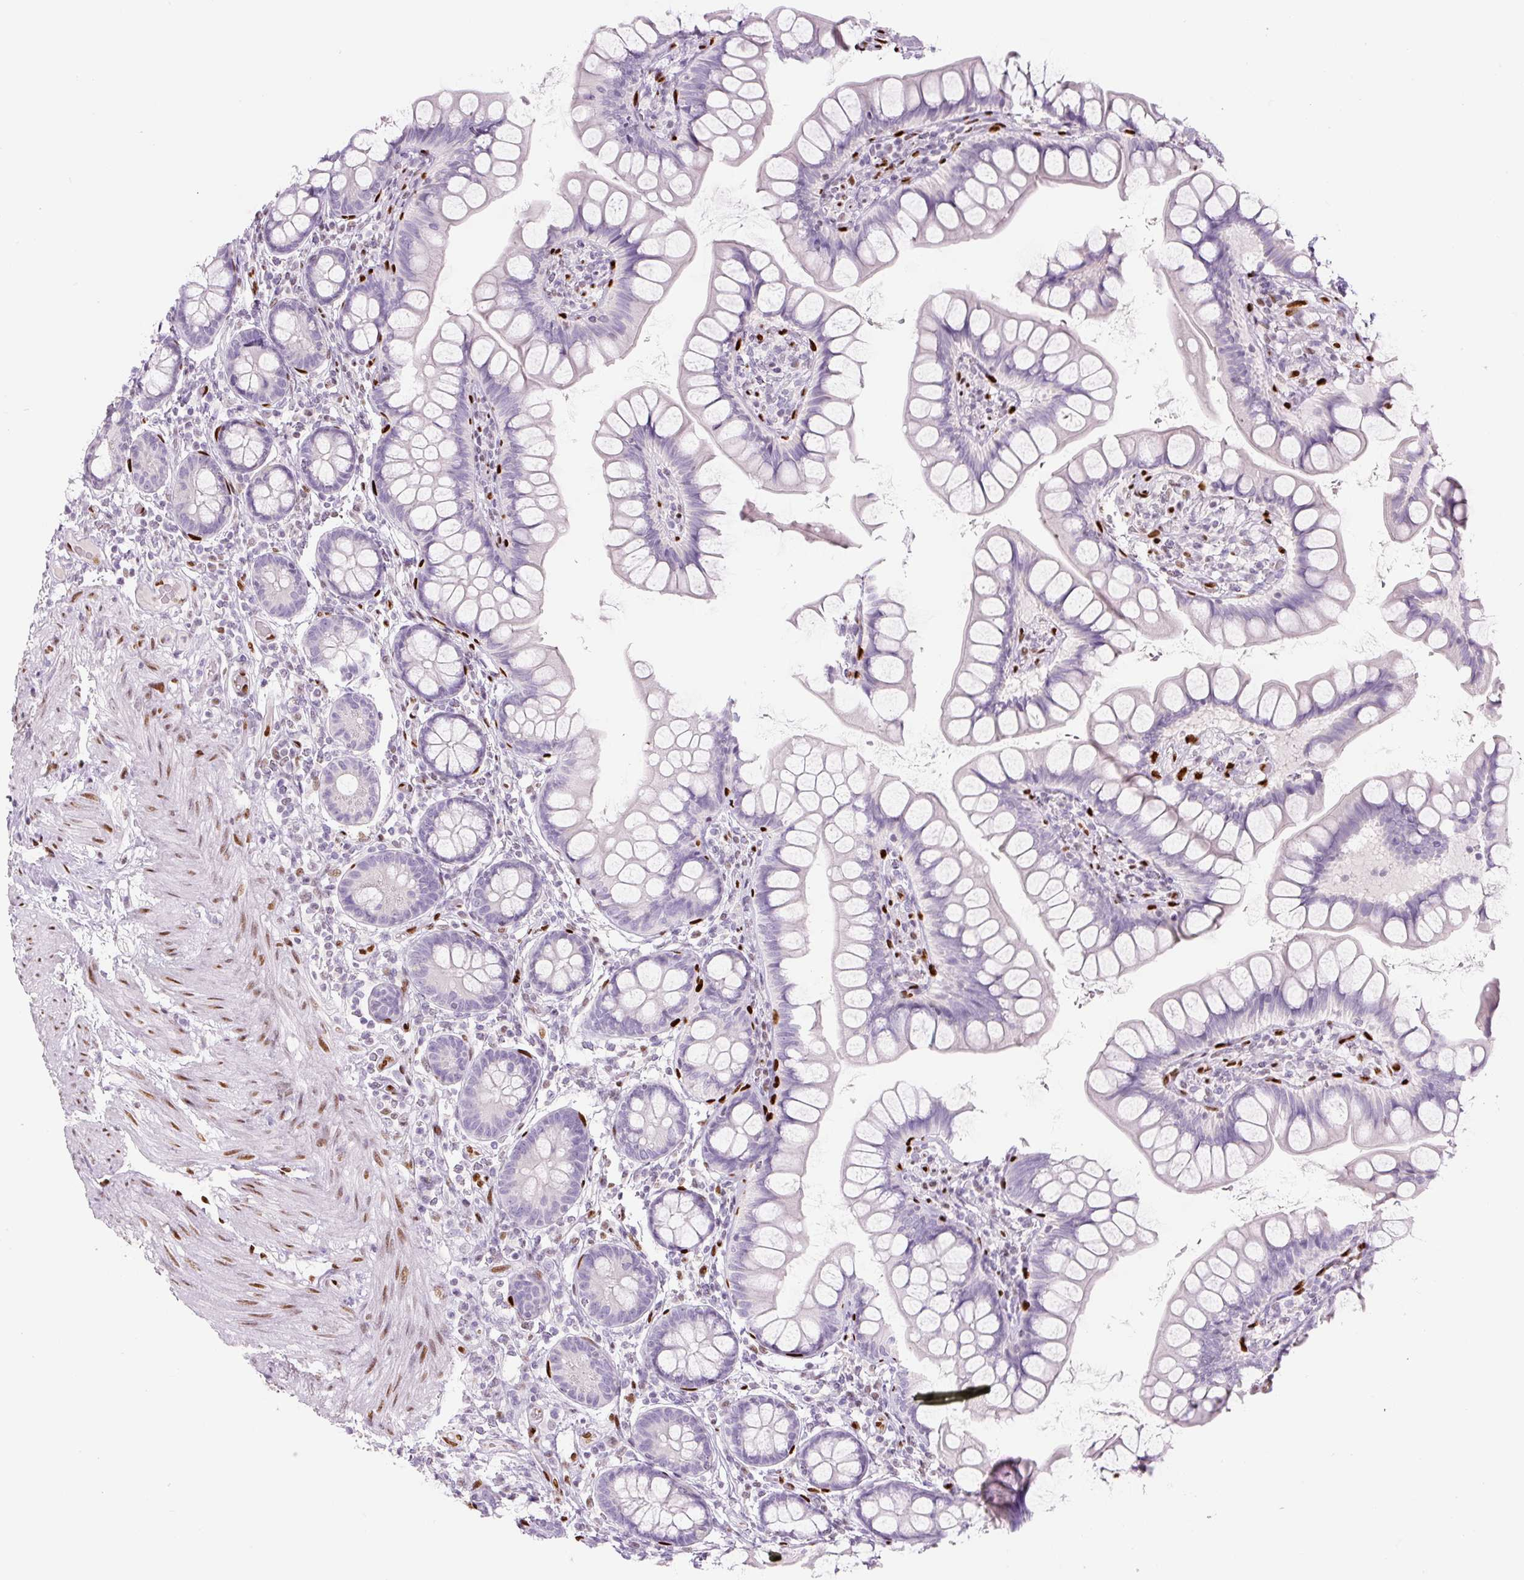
{"staining": {"intensity": "negative", "quantity": "none", "location": "none"}, "tissue": "small intestine", "cell_type": "Glandular cells", "image_type": "normal", "snomed": [{"axis": "morphology", "description": "Normal tissue, NOS"}, {"axis": "topography", "description": "Small intestine"}], "caption": "A micrograph of human small intestine is negative for staining in glandular cells.", "gene": "ZEB1", "patient": {"sex": "male", "age": 70}}